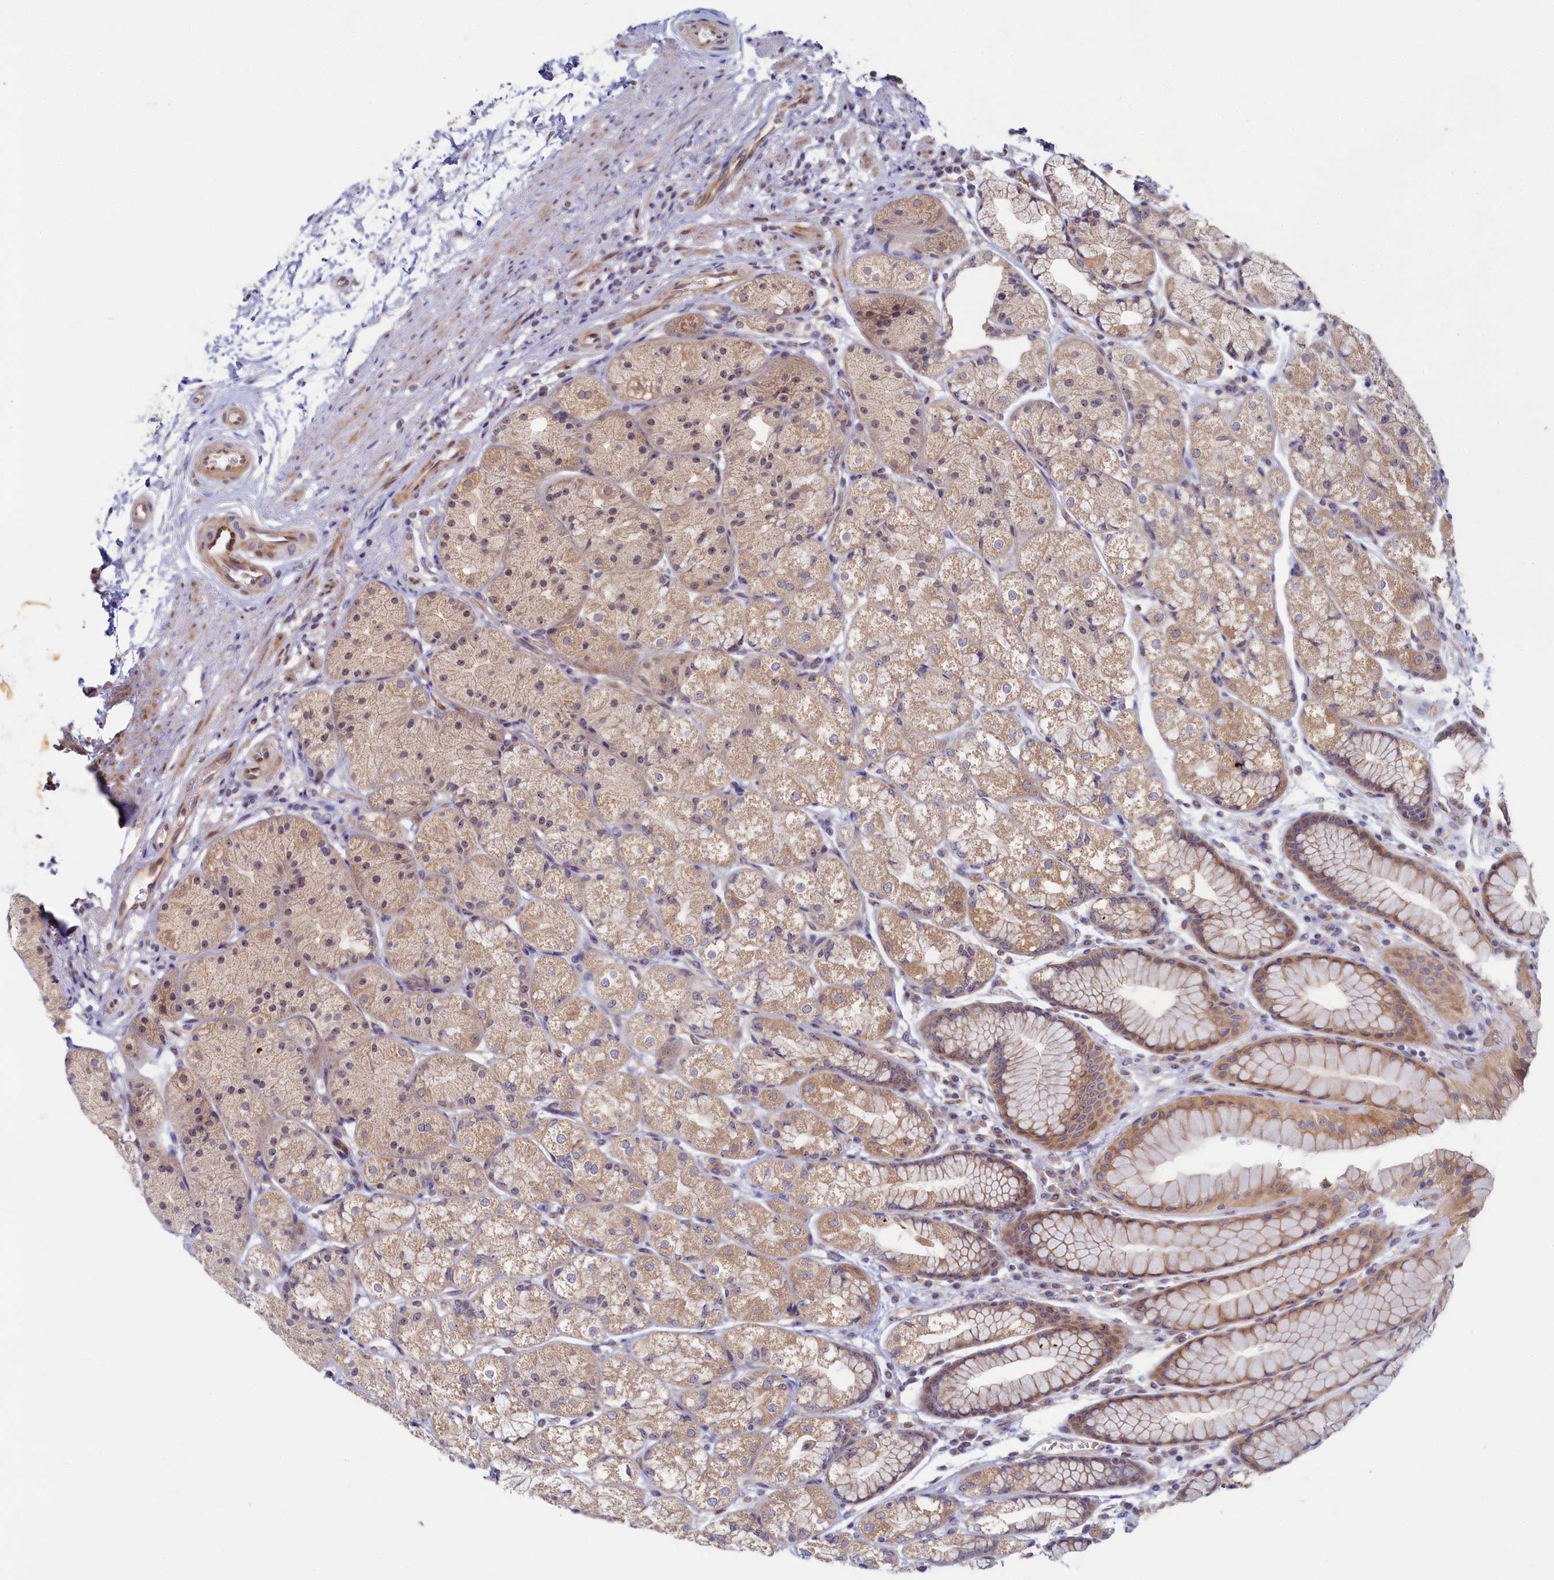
{"staining": {"intensity": "moderate", "quantity": "25%-75%", "location": "cytoplasmic/membranous"}, "tissue": "stomach", "cell_type": "Glandular cells", "image_type": "normal", "snomed": [{"axis": "morphology", "description": "Normal tissue, NOS"}, {"axis": "topography", "description": "Stomach"}], "caption": "About 25%-75% of glandular cells in normal stomach reveal moderate cytoplasmic/membranous protein expression as visualized by brown immunohistochemical staining.", "gene": "CEP20", "patient": {"sex": "male", "age": 57}}